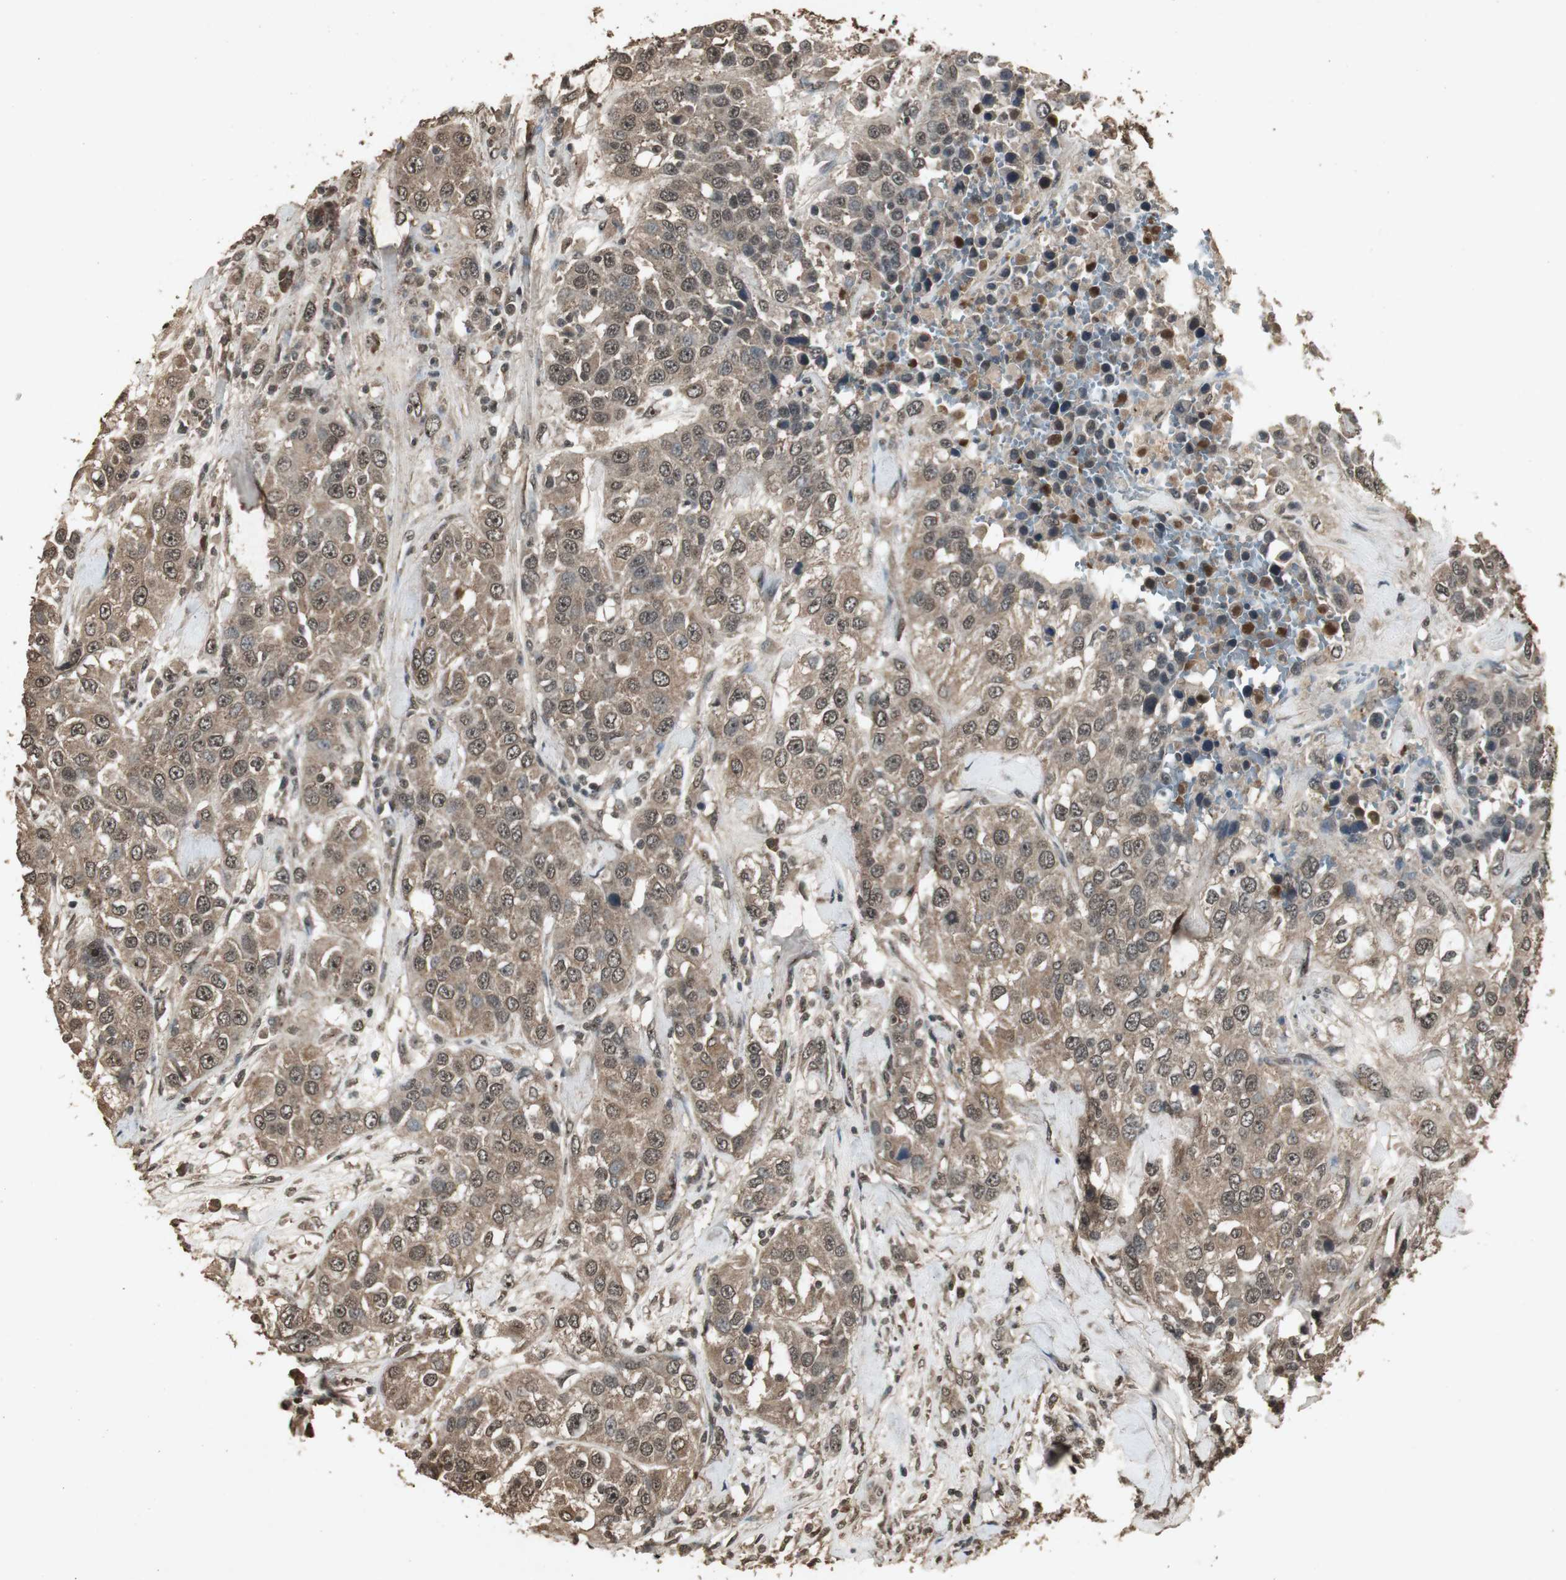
{"staining": {"intensity": "moderate", "quantity": ">75%", "location": "cytoplasmic/membranous,nuclear"}, "tissue": "urothelial cancer", "cell_type": "Tumor cells", "image_type": "cancer", "snomed": [{"axis": "morphology", "description": "Urothelial carcinoma, High grade"}, {"axis": "topography", "description": "Urinary bladder"}], "caption": "Protein staining exhibits moderate cytoplasmic/membranous and nuclear positivity in about >75% of tumor cells in urothelial carcinoma (high-grade).", "gene": "EMX1", "patient": {"sex": "female", "age": 80}}